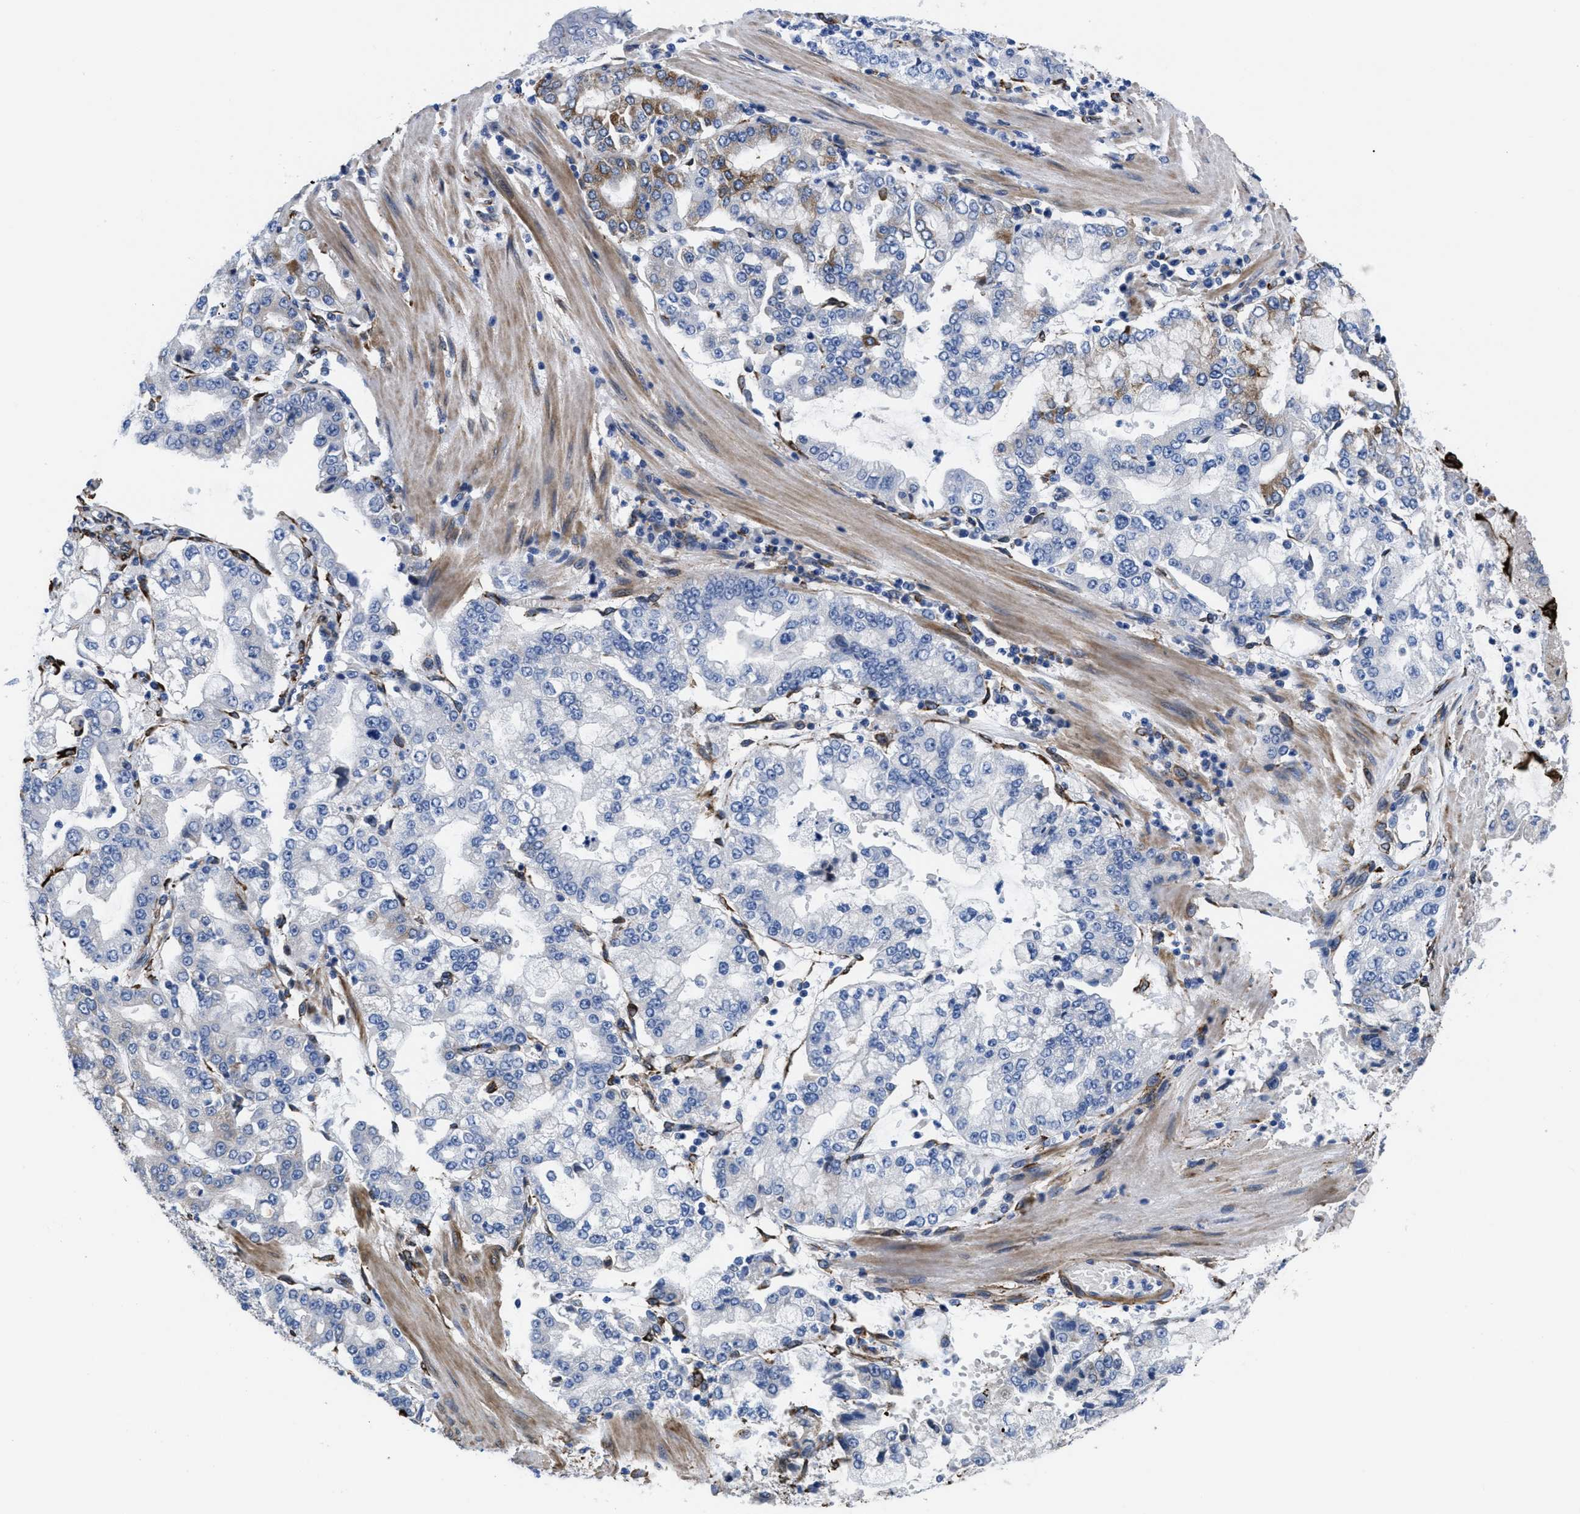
{"staining": {"intensity": "moderate", "quantity": "<25%", "location": "cytoplasmic/membranous"}, "tissue": "stomach cancer", "cell_type": "Tumor cells", "image_type": "cancer", "snomed": [{"axis": "morphology", "description": "Adenocarcinoma, NOS"}, {"axis": "topography", "description": "Stomach"}], "caption": "The immunohistochemical stain highlights moderate cytoplasmic/membranous staining in tumor cells of stomach cancer (adenocarcinoma) tissue.", "gene": "SQLE", "patient": {"sex": "male", "age": 76}}